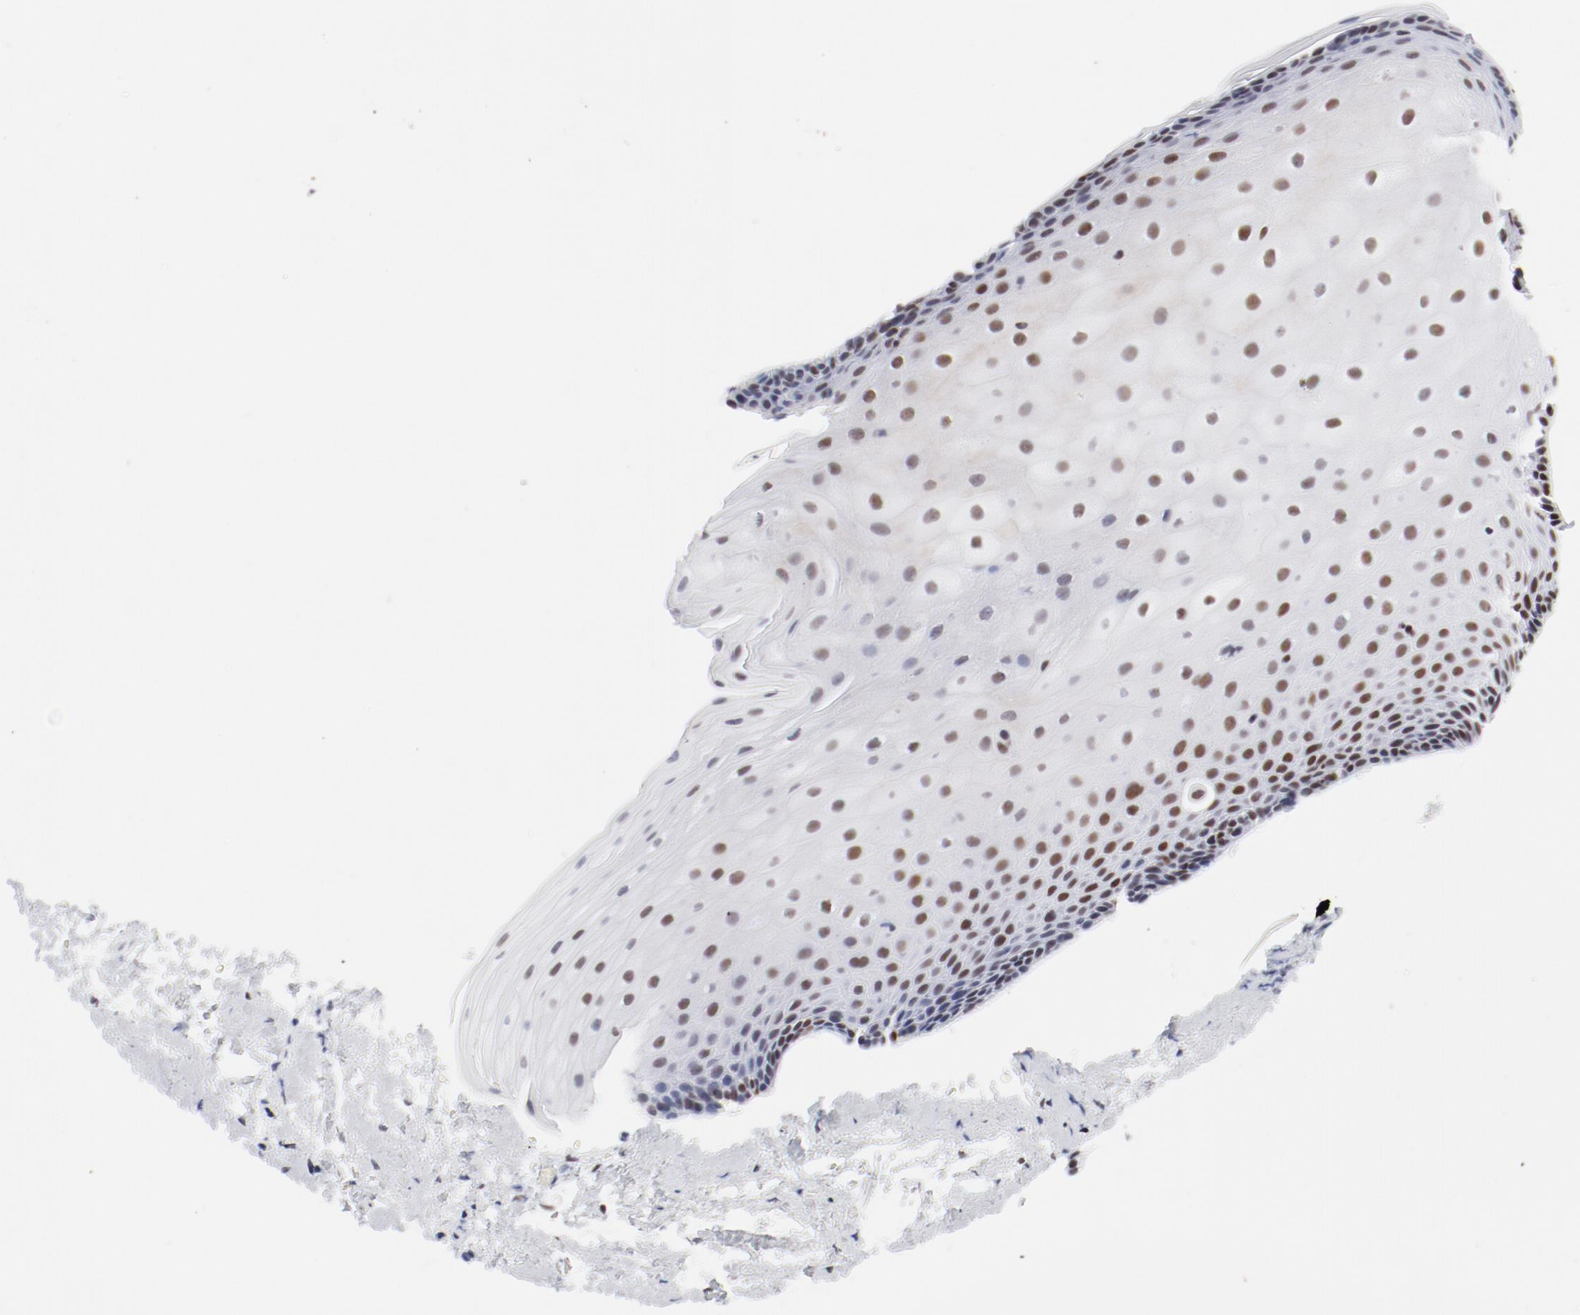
{"staining": {"intensity": "moderate", "quantity": "25%-75%", "location": "nuclear"}, "tissue": "esophagus", "cell_type": "Squamous epithelial cells", "image_type": "normal", "snomed": [{"axis": "morphology", "description": "Normal tissue, NOS"}, {"axis": "topography", "description": "Esophagus"}], "caption": "Squamous epithelial cells display medium levels of moderate nuclear positivity in approximately 25%-75% of cells in benign esophagus. (Brightfield microscopy of DAB IHC at high magnification).", "gene": "ATF2", "patient": {"sex": "female", "age": 70}}